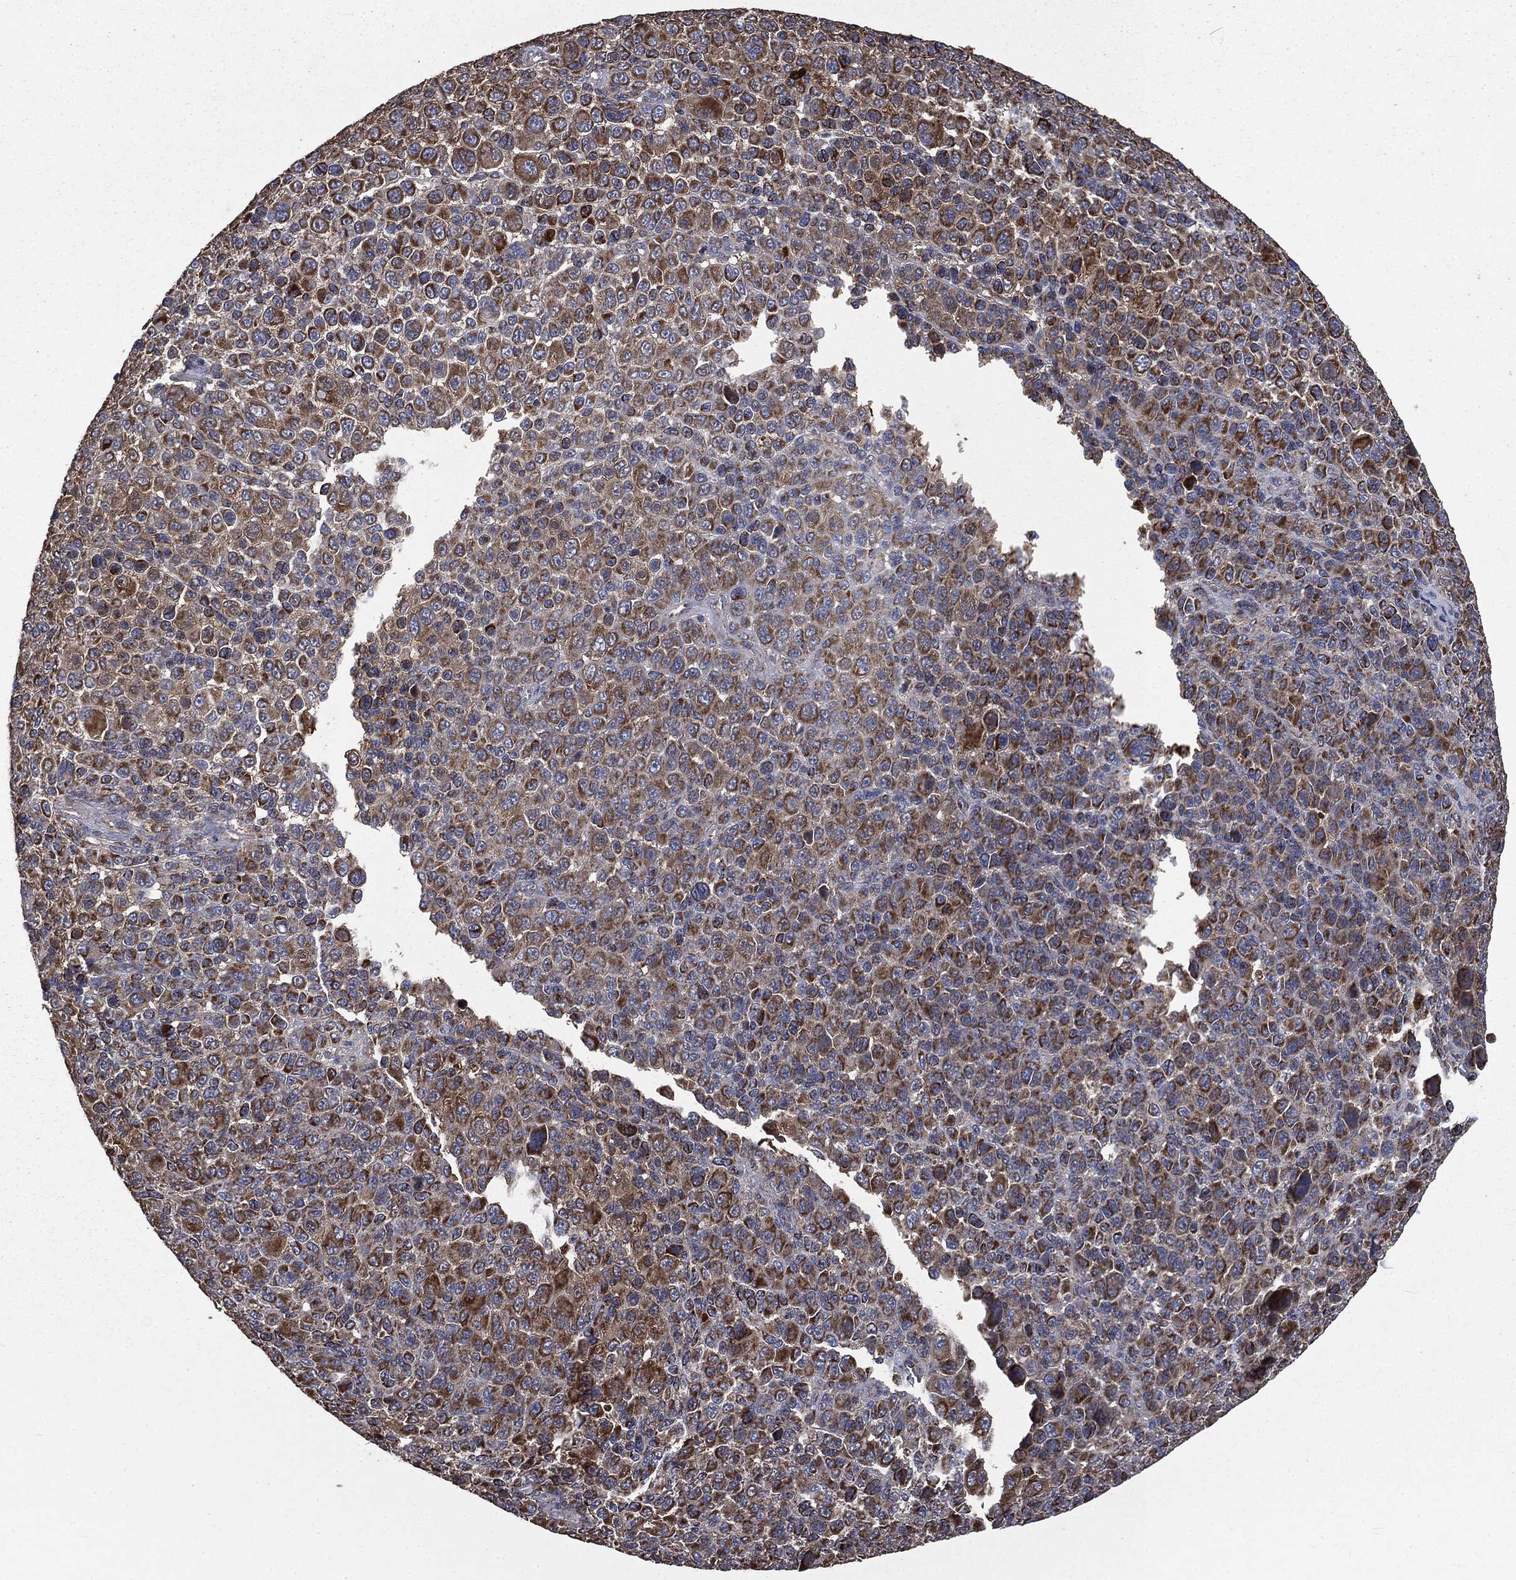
{"staining": {"intensity": "moderate", "quantity": ">75%", "location": "cytoplasmic/membranous"}, "tissue": "melanoma", "cell_type": "Tumor cells", "image_type": "cancer", "snomed": [{"axis": "morphology", "description": "Malignant melanoma, NOS"}, {"axis": "topography", "description": "Skin"}], "caption": "Melanoma stained with a brown dye displays moderate cytoplasmic/membranous positive staining in about >75% of tumor cells.", "gene": "MAPK6", "patient": {"sex": "female", "age": 57}}